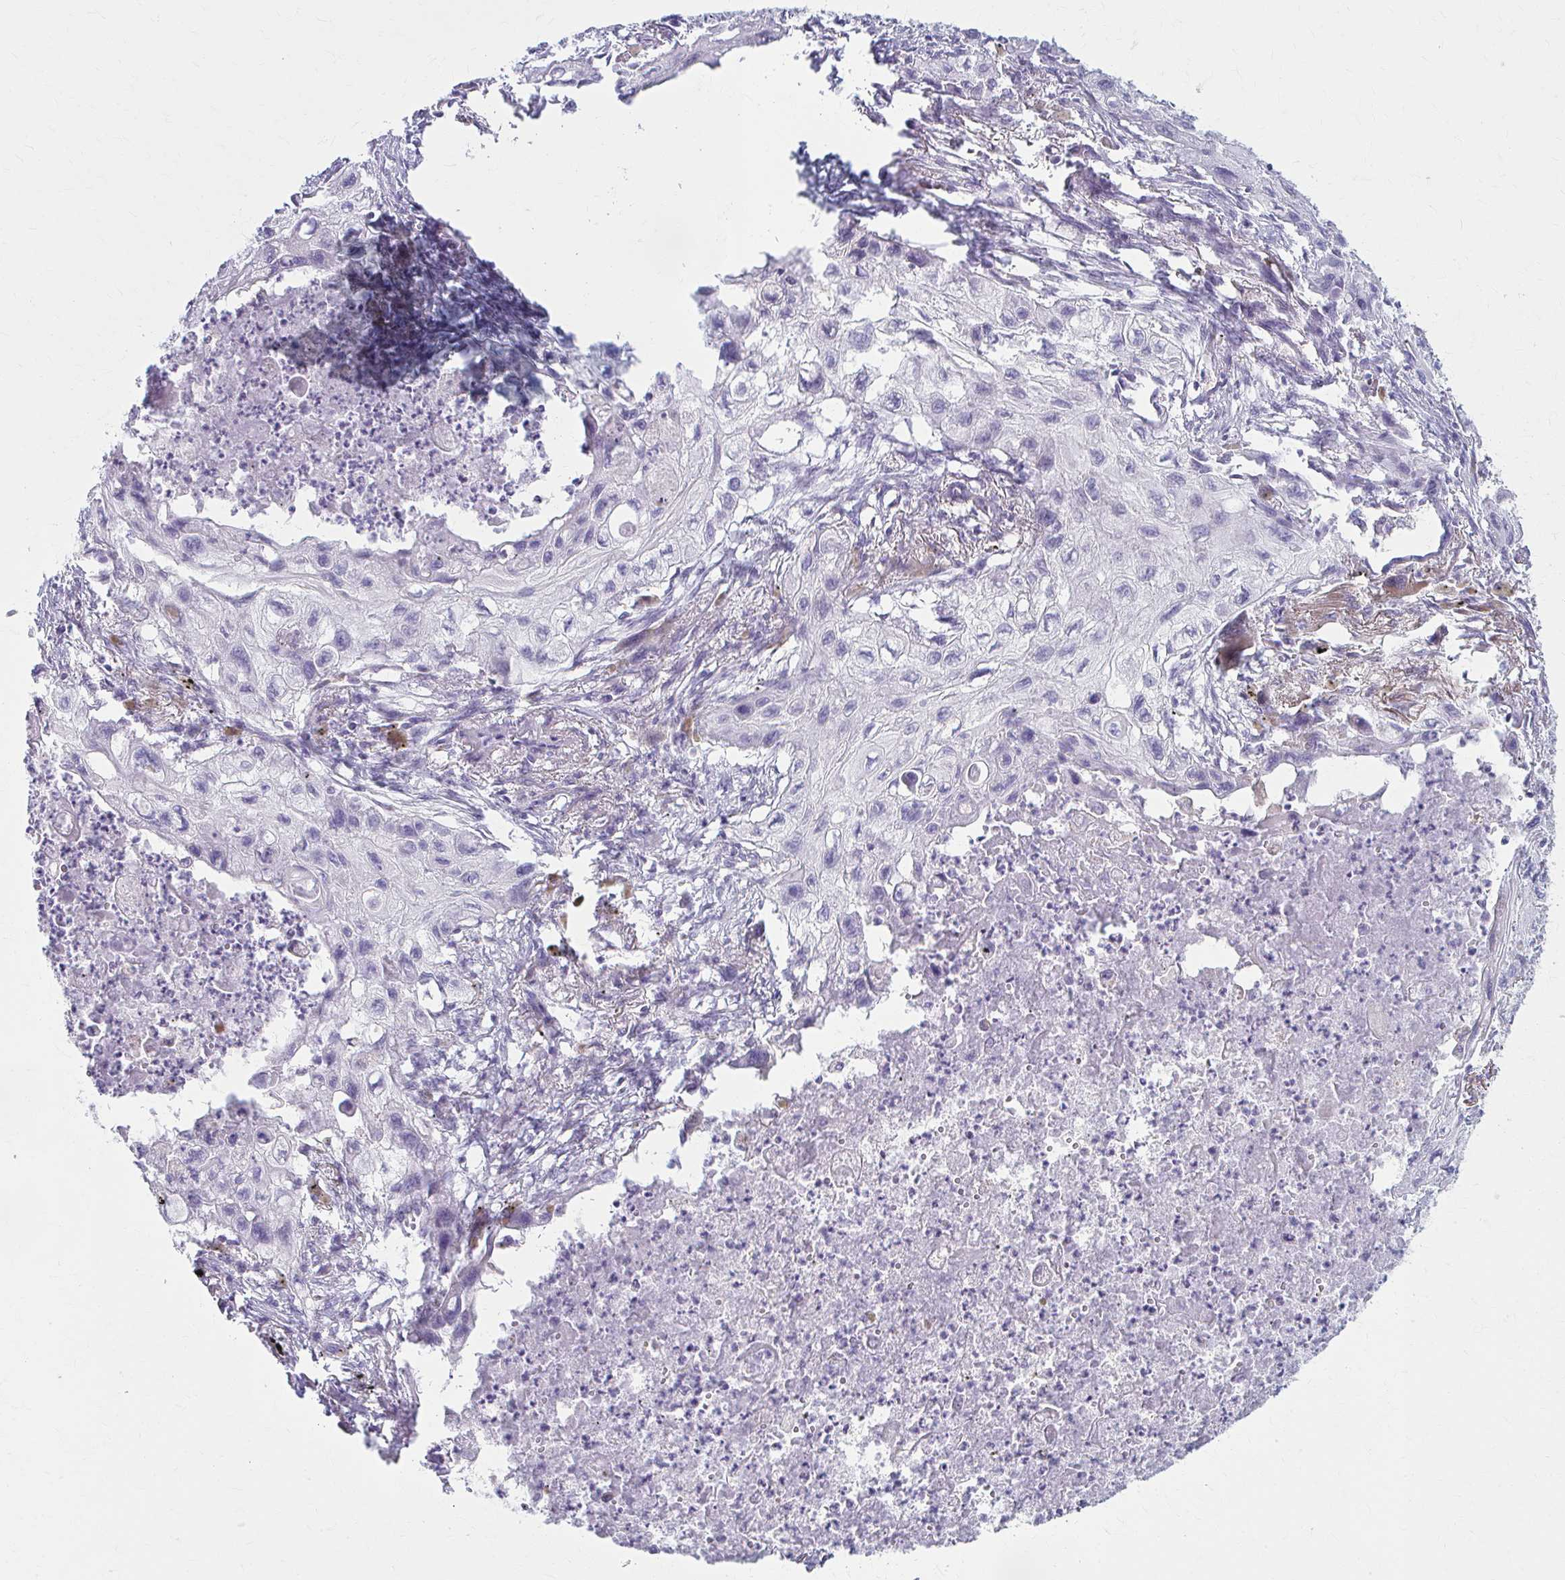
{"staining": {"intensity": "negative", "quantity": "none", "location": "none"}, "tissue": "lung cancer", "cell_type": "Tumor cells", "image_type": "cancer", "snomed": [{"axis": "morphology", "description": "Squamous cell carcinoma, NOS"}, {"axis": "topography", "description": "Lung"}], "caption": "Protein analysis of lung squamous cell carcinoma demonstrates no significant positivity in tumor cells. Brightfield microscopy of IHC stained with DAB (brown) and hematoxylin (blue), captured at high magnification.", "gene": "LDLRAP1", "patient": {"sex": "male", "age": 71}}